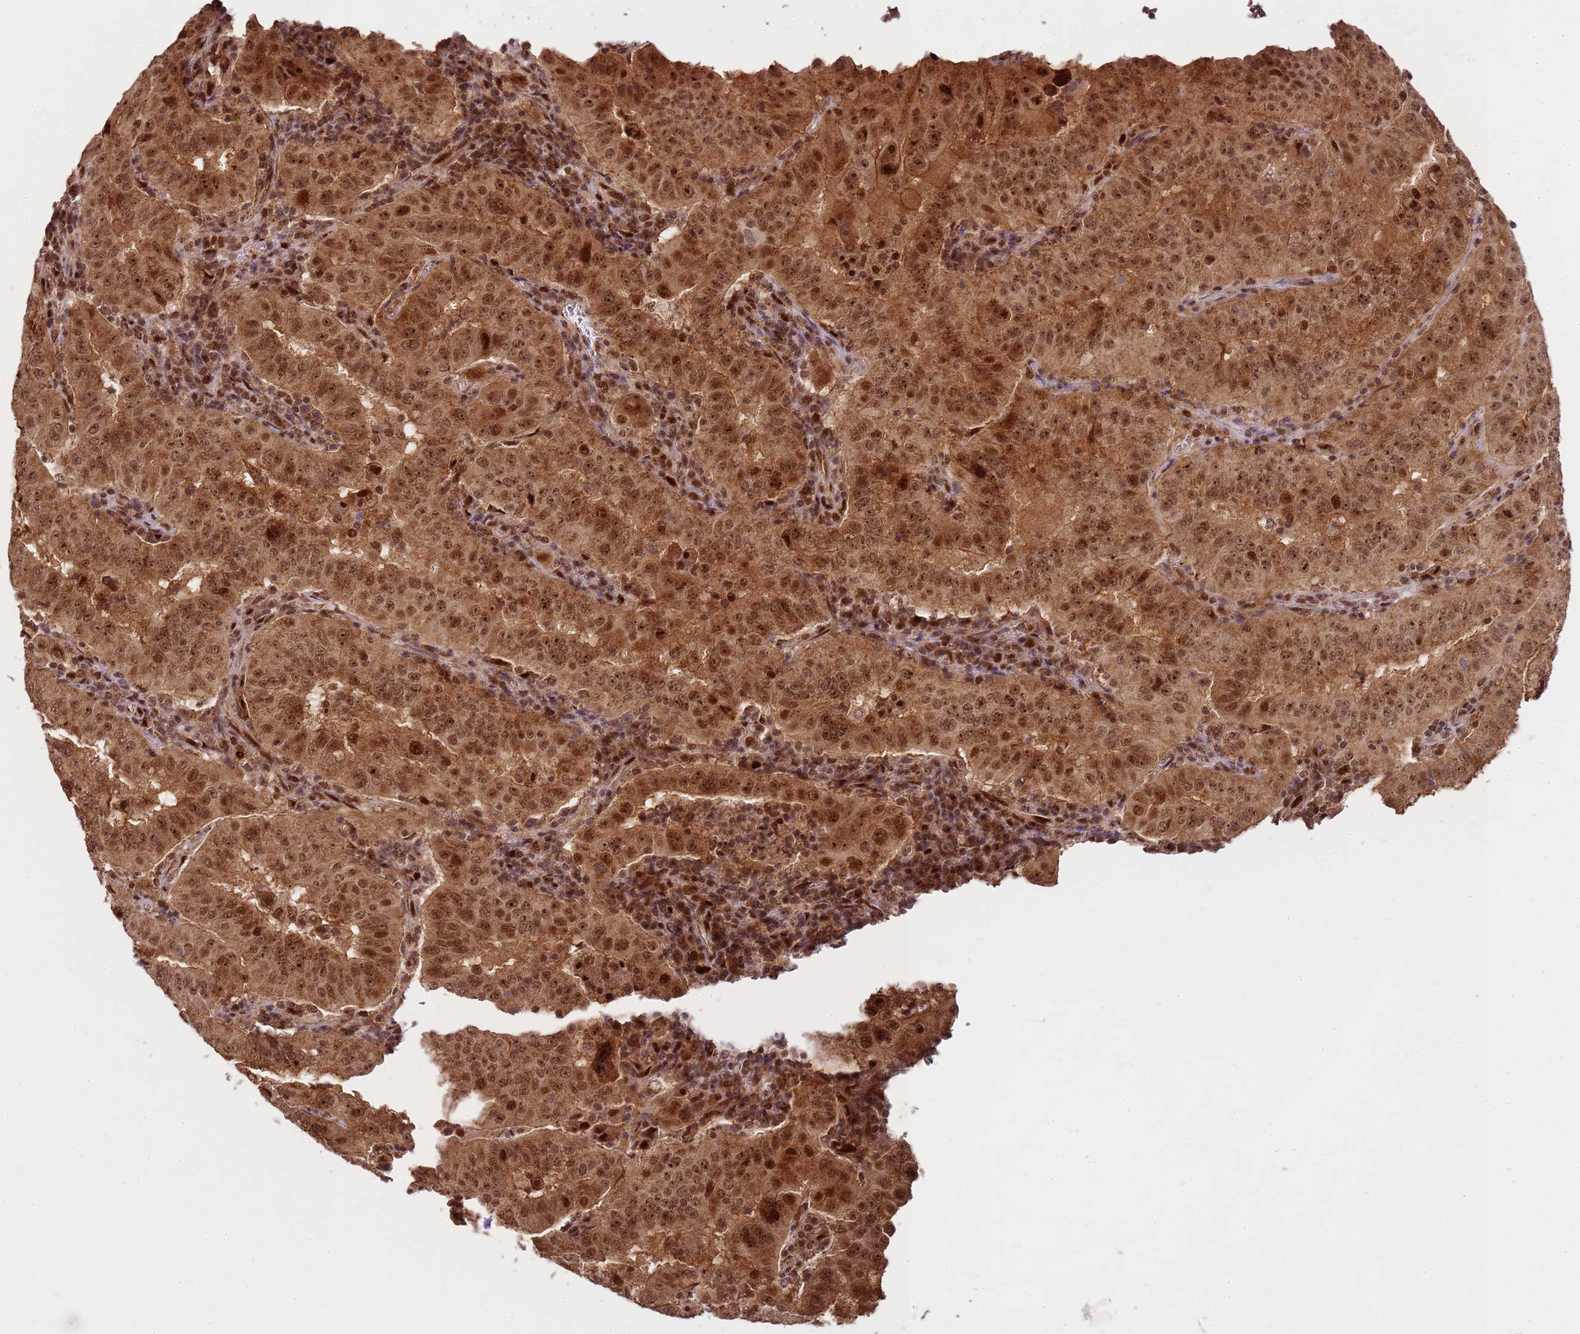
{"staining": {"intensity": "moderate", "quantity": ">75%", "location": "cytoplasmic/membranous,nuclear"}, "tissue": "pancreatic cancer", "cell_type": "Tumor cells", "image_type": "cancer", "snomed": [{"axis": "morphology", "description": "Adenocarcinoma, NOS"}, {"axis": "topography", "description": "Pancreas"}], "caption": "Adenocarcinoma (pancreatic) was stained to show a protein in brown. There is medium levels of moderate cytoplasmic/membranous and nuclear staining in approximately >75% of tumor cells.", "gene": "PEX14", "patient": {"sex": "male", "age": 63}}